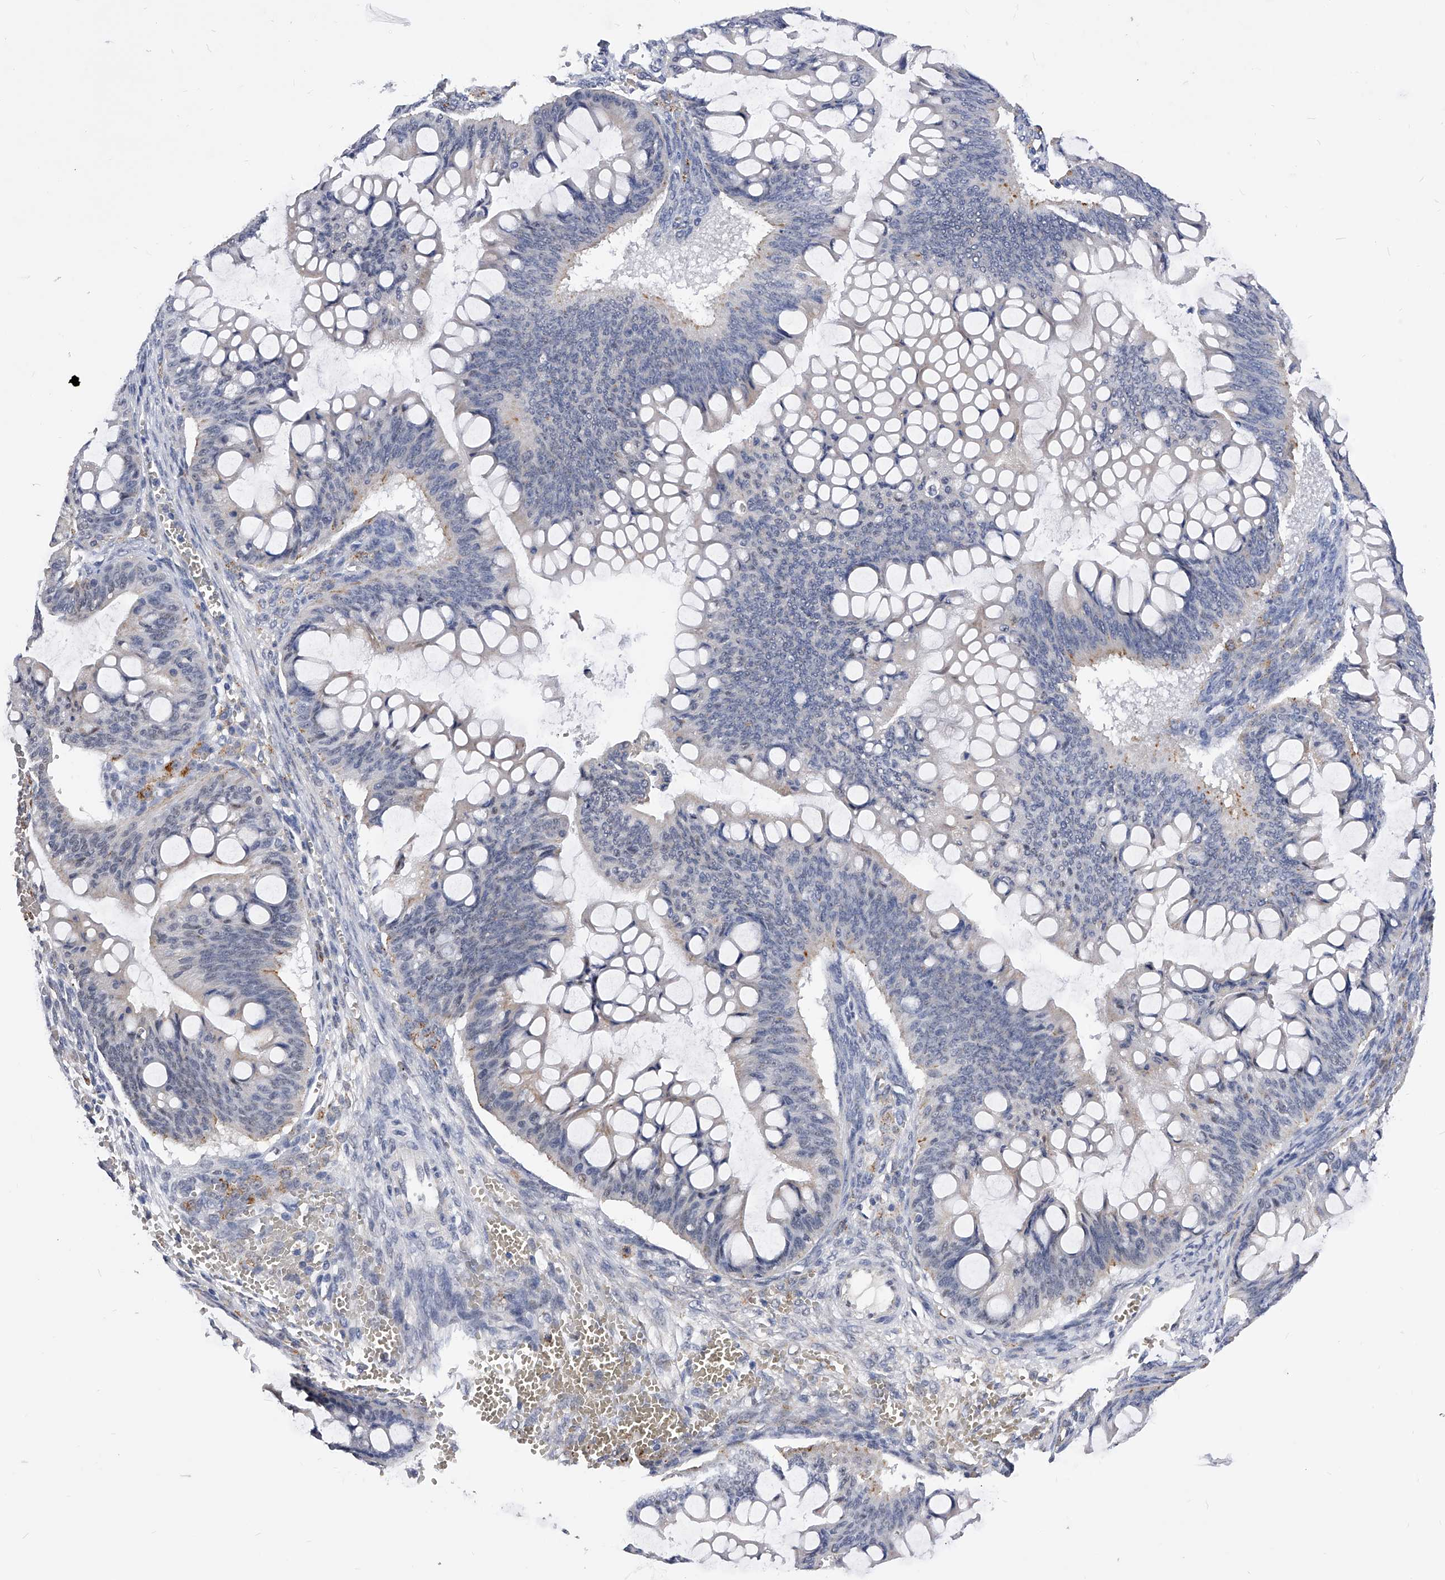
{"staining": {"intensity": "weak", "quantity": "<25%", "location": "cytoplasmic/membranous"}, "tissue": "ovarian cancer", "cell_type": "Tumor cells", "image_type": "cancer", "snomed": [{"axis": "morphology", "description": "Cystadenocarcinoma, mucinous, NOS"}, {"axis": "topography", "description": "Ovary"}], "caption": "Immunohistochemistry histopathology image of human ovarian cancer stained for a protein (brown), which reveals no expression in tumor cells.", "gene": "ZNF529", "patient": {"sex": "female", "age": 73}}